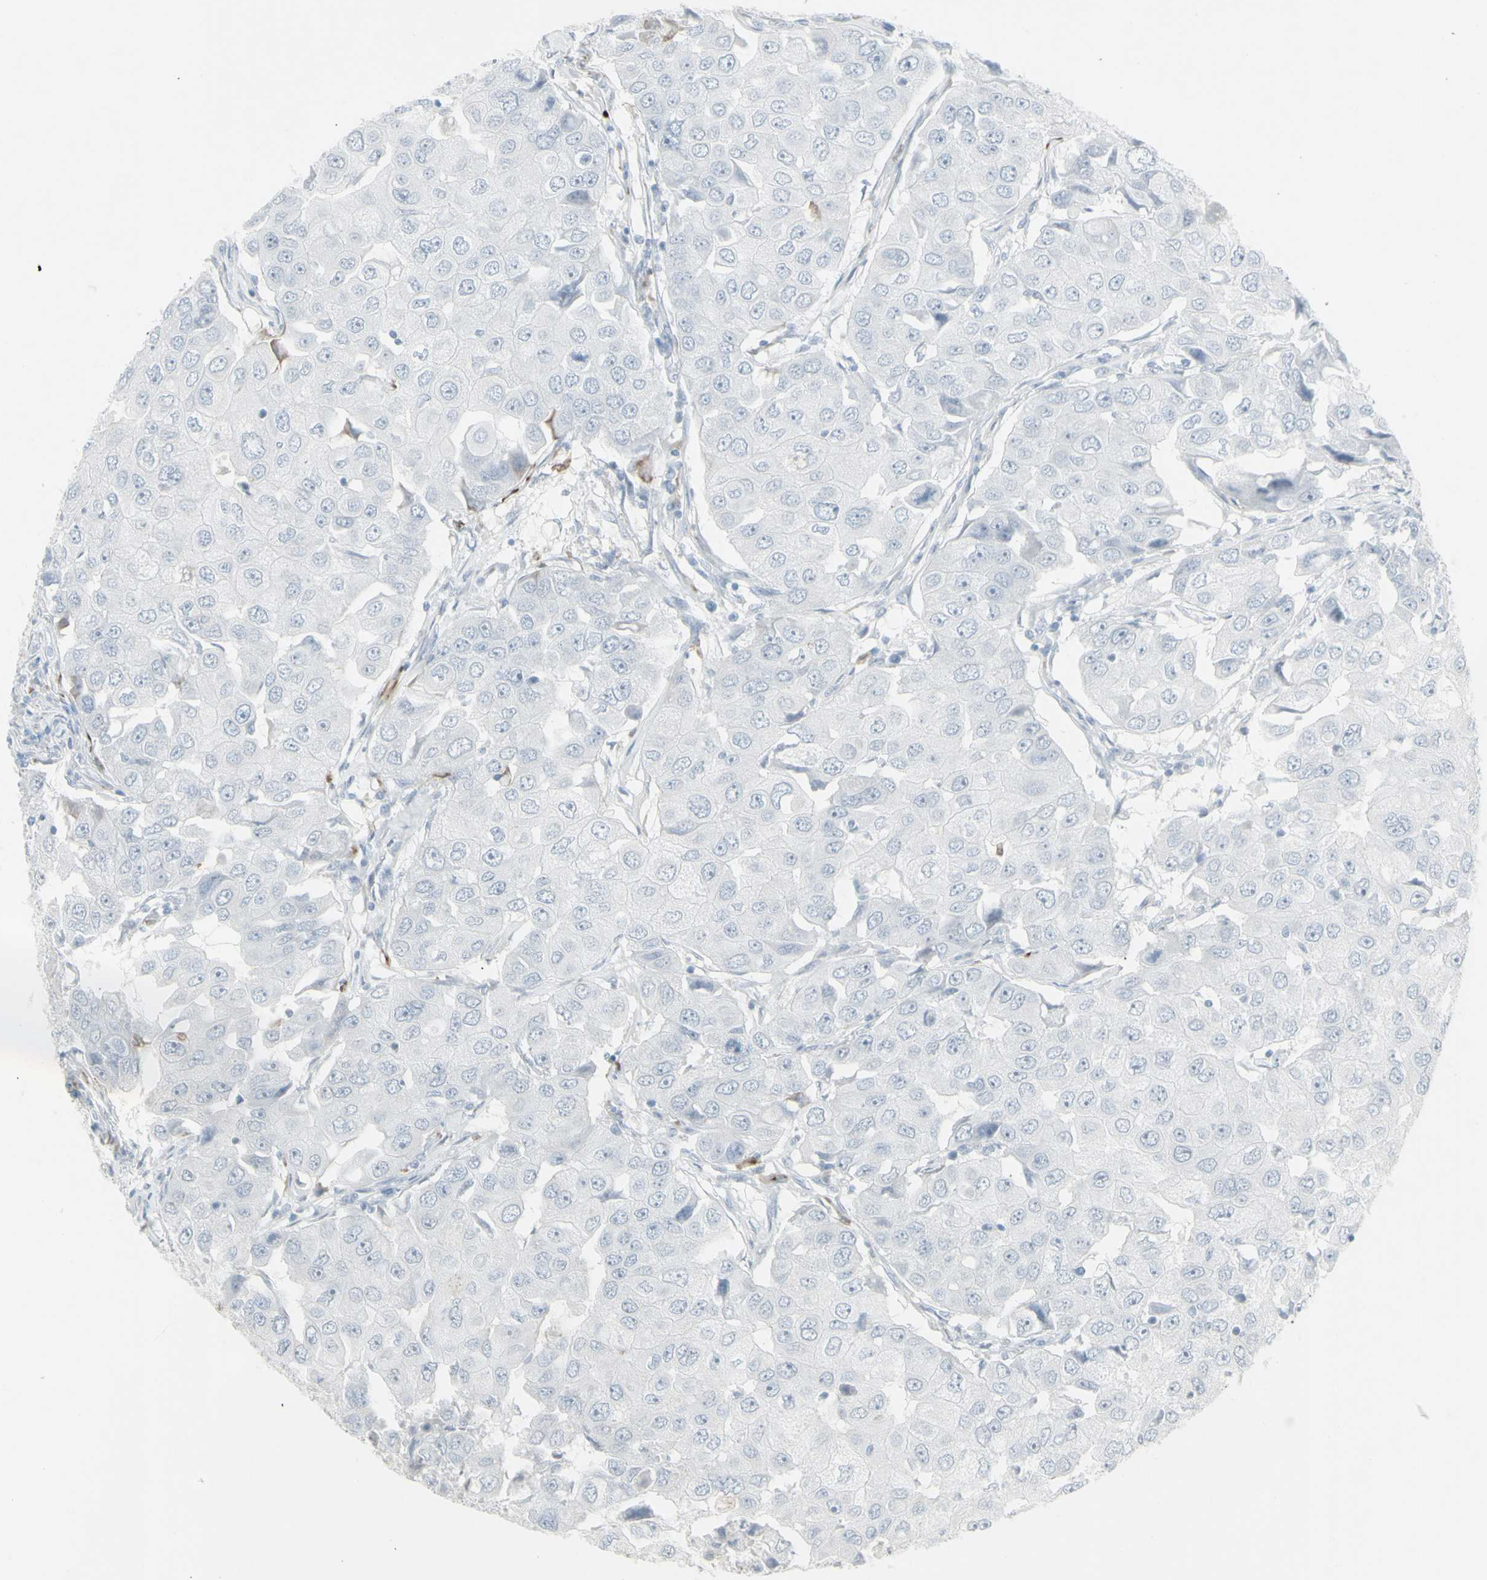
{"staining": {"intensity": "negative", "quantity": "none", "location": "none"}, "tissue": "breast cancer", "cell_type": "Tumor cells", "image_type": "cancer", "snomed": [{"axis": "morphology", "description": "Duct carcinoma"}, {"axis": "topography", "description": "Breast"}], "caption": "Tumor cells show no significant protein expression in breast cancer (invasive ductal carcinoma).", "gene": "YBX2", "patient": {"sex": "female", "age": 27}}